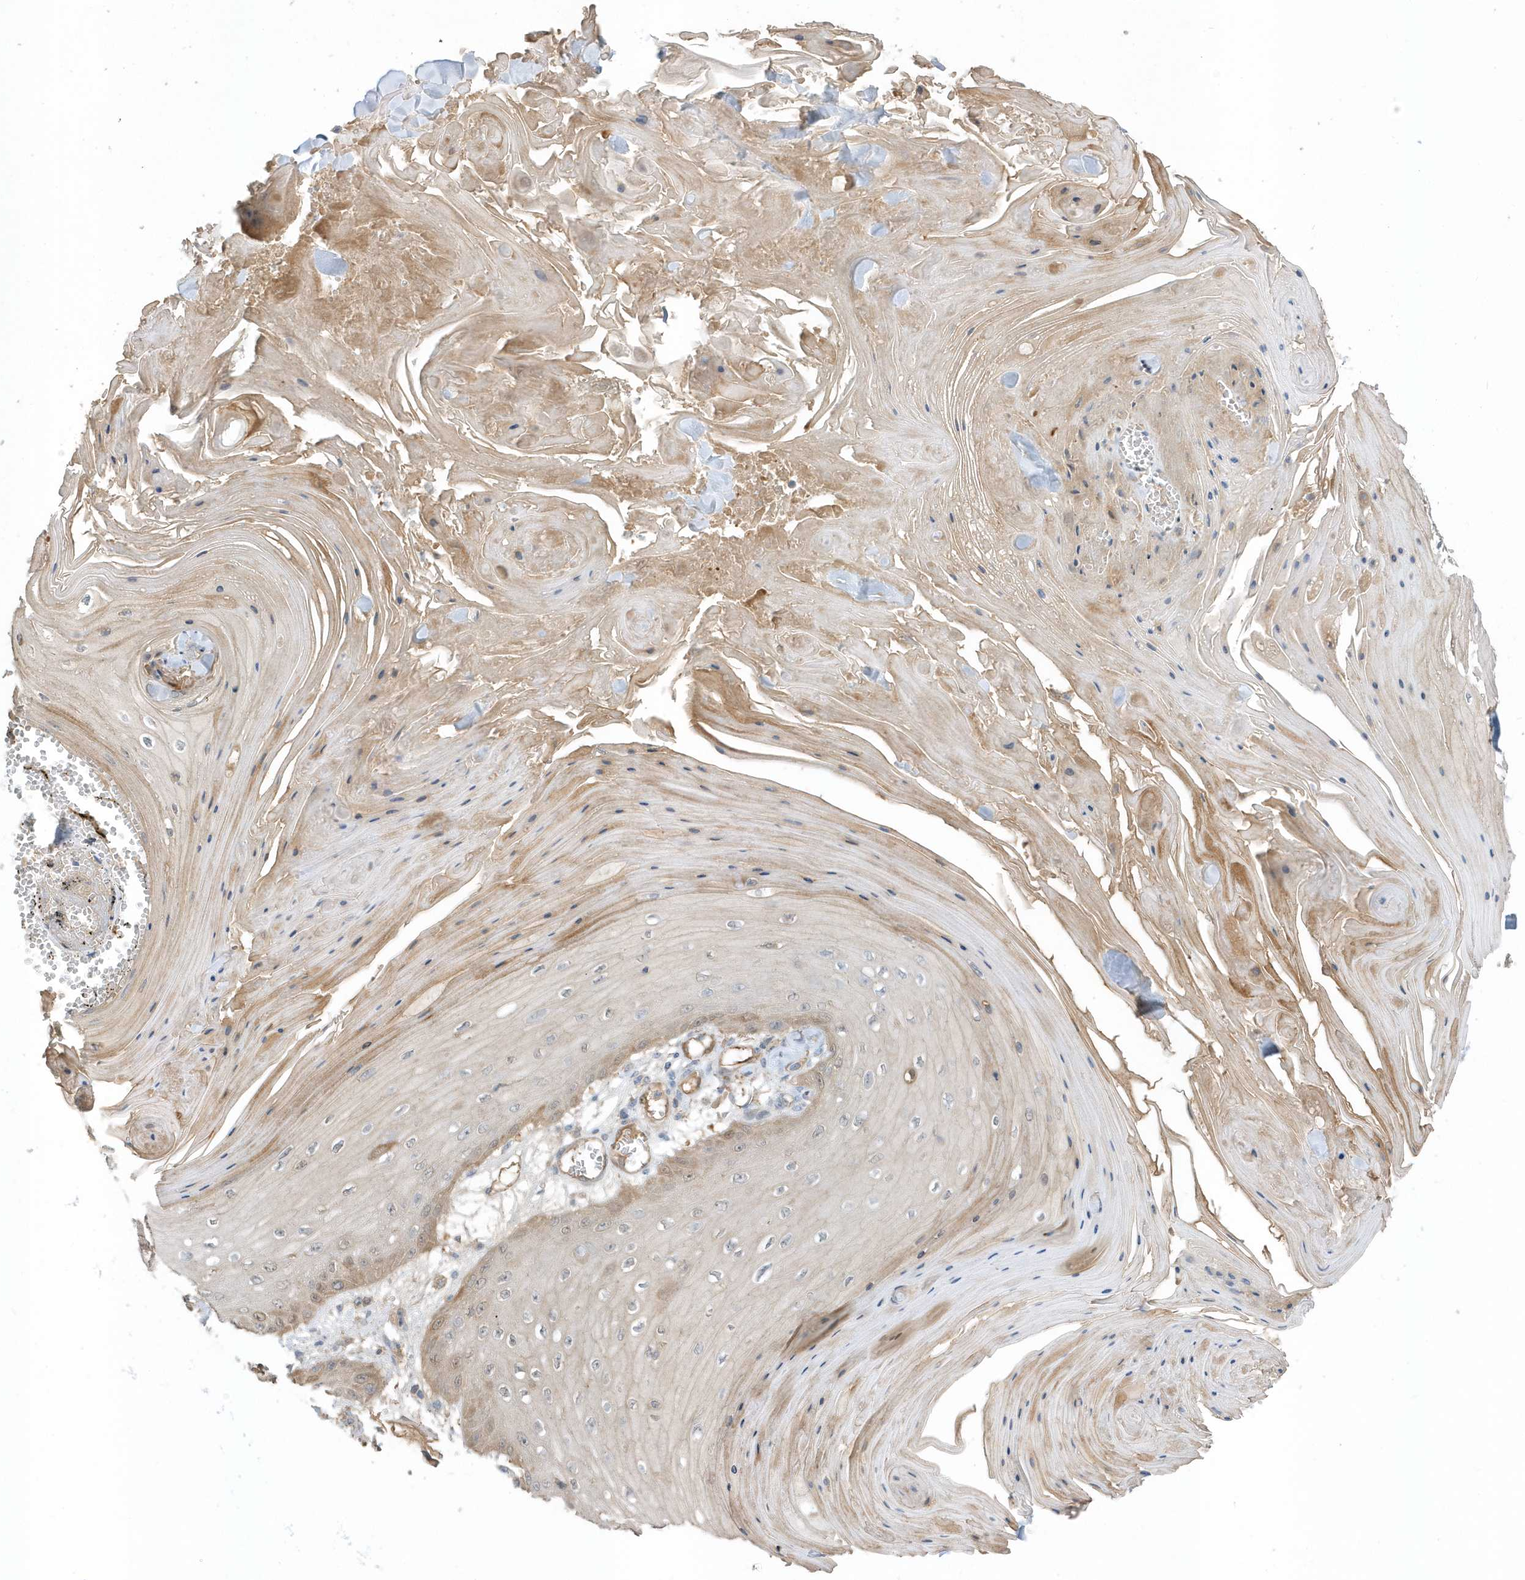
{"staining": {"intensity": "moderate", "quantity": "25%-75%", "location": "cytoplasmic/membranous"}, "tissue": "skin cancer", "cell_type": "Tumor cells", "image_type": "cancer", "snomed": [{"axis": "morphology", "description": "Squamous cell carcinoma, NOS"}, {"axis": "topography", "description": "Skin"}], "caption": "The photomicrograph shows staining of skin squamous cell carcinoma, revealing moderate cytoplasmic/membranous protein staining (brown color) within tumor cells.", "gene": "USP53", "patient": {"sex": "male", "age": 74}}